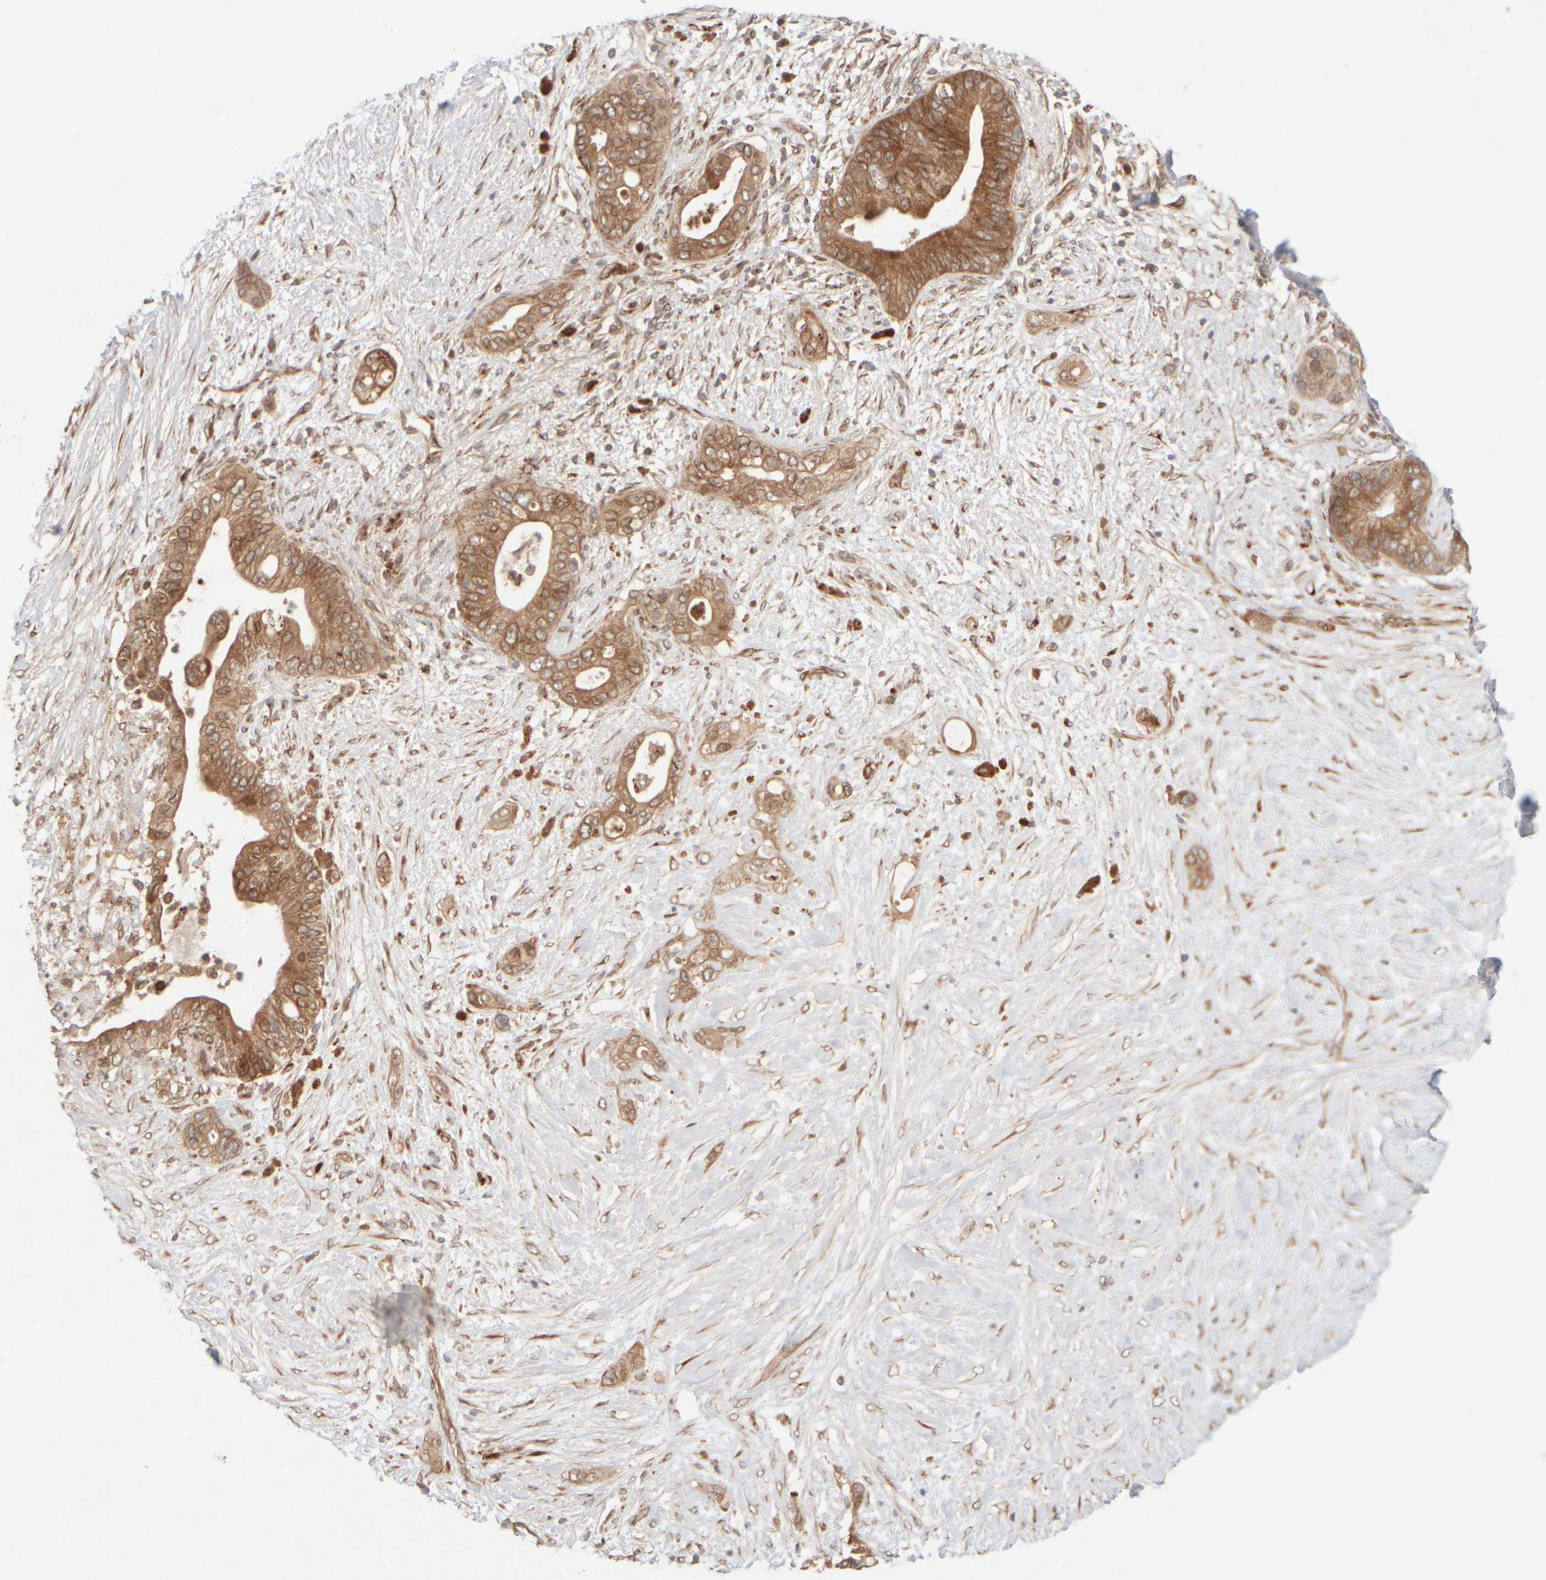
{"staining": {"intensity": "moderate", "quantity": ">75%", "location": "cytoplasmic/membranous"}, "tissue": "pancreatic cancer", "cell_type": "Tumor cells", "image_type": "cancer", "snomed": [{"axis": "morphology", "description": "Adenocarcinoma, NOS"}, {"axis": "topography", "description": "Pancreas"}], "caption": "Immunohistochemical staining of adenocarcinoma (pancreatic) shows medium levels of moderate cytoplasmic/membranous protein expression in approximately >75% of tumor cells.", "gene": "GCN1", "patient": {"sex": "male", "age": 53}}